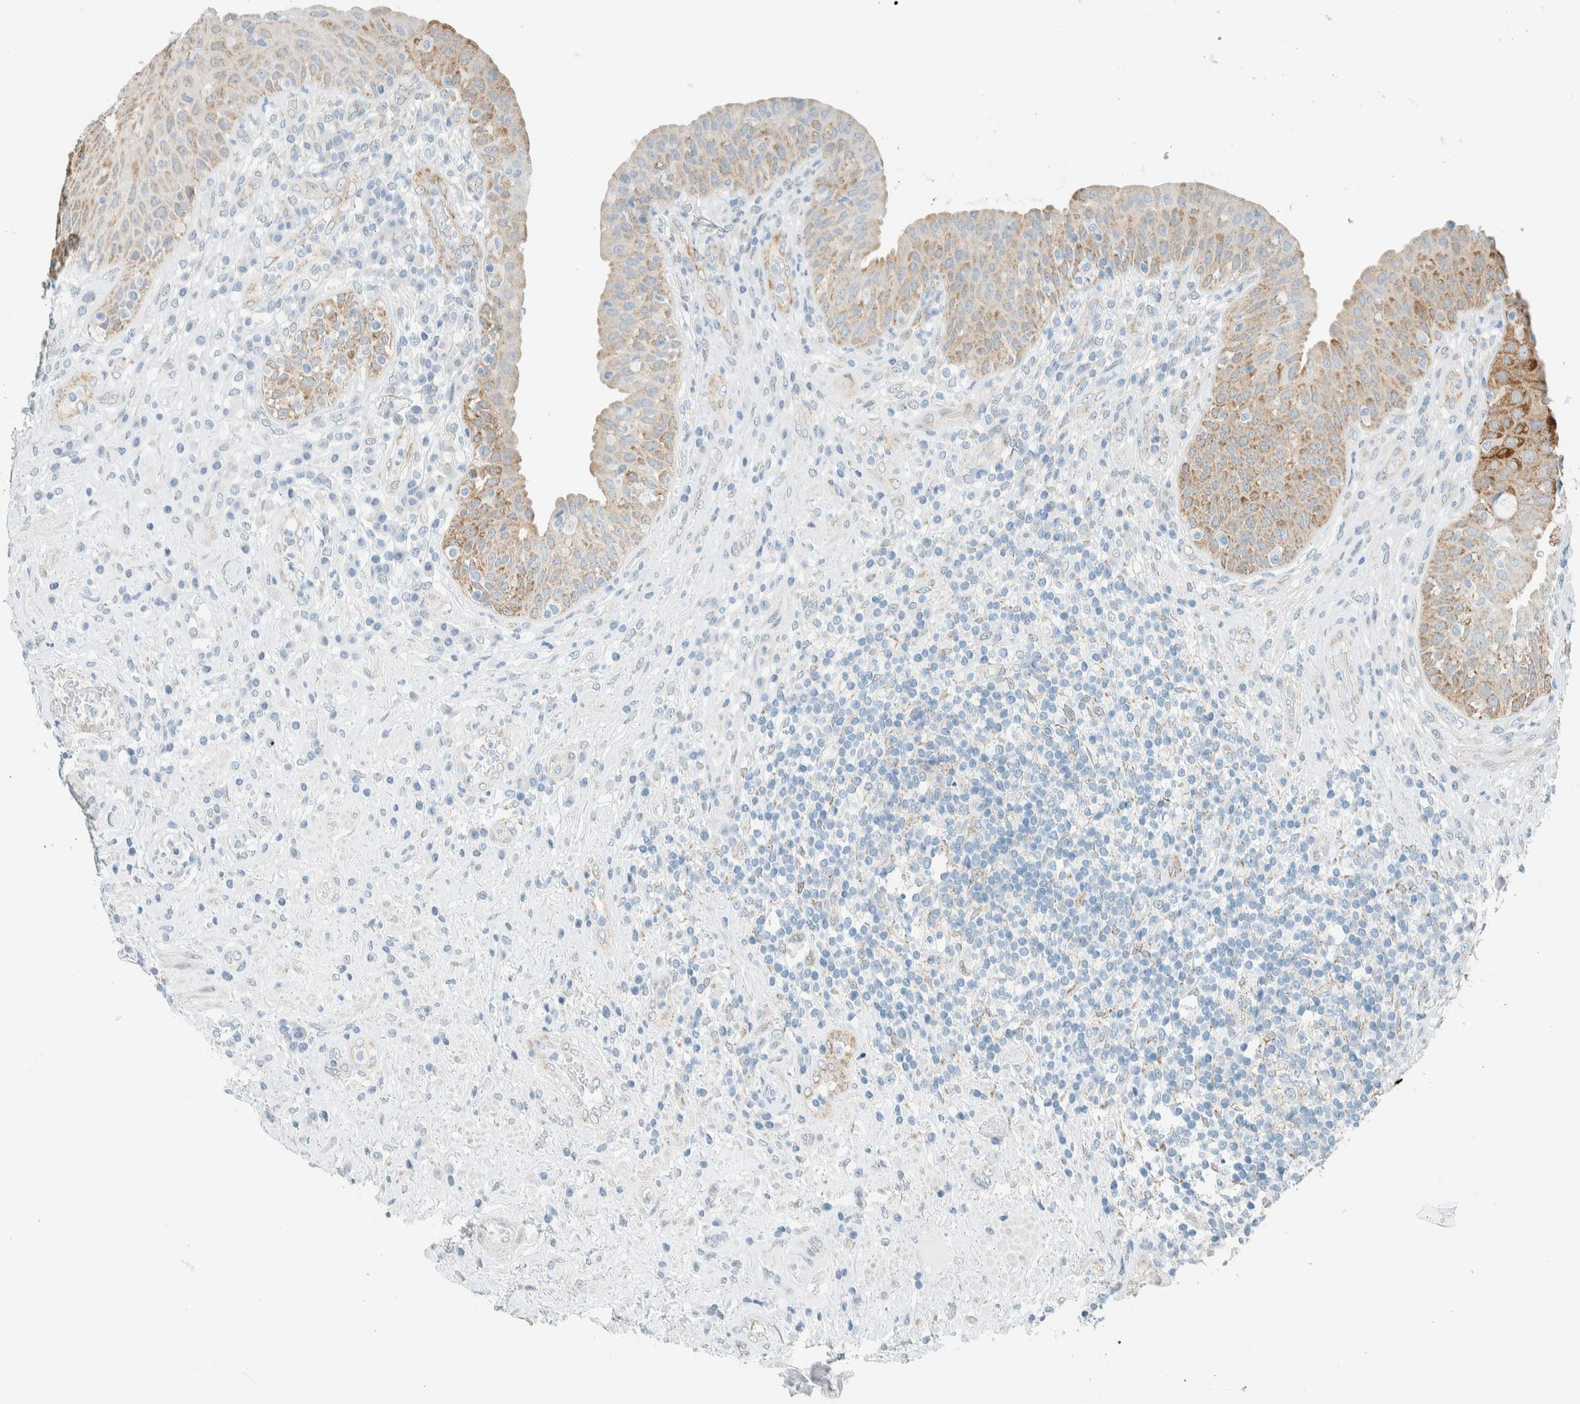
{"staining": {"intensity": "weak", "quantity": ">75%", "location": "cytoplasmic/membranous"}, "tissue": "urinary bladder", "cell_type": "Urothelial cells", "image_type": "normal", "snomed": [{"axis": "morphology", "description": "Normal tissue, NOS"}, {"axis": "topography", "description": "Urinary bladder"}], "caption": "Immunohistochemical staining of unremarkable urinary bladder displays >75% levels of weak cytoplasmic/membranous protein positivity in about >75% of urothelial cells. (DAB (3,3'-diaminobenzidine) = brown stain, brightfield microscopy at high magnification).", "gene": "ALDH7A1", "patient": {"sex": "female", "age": 62}}